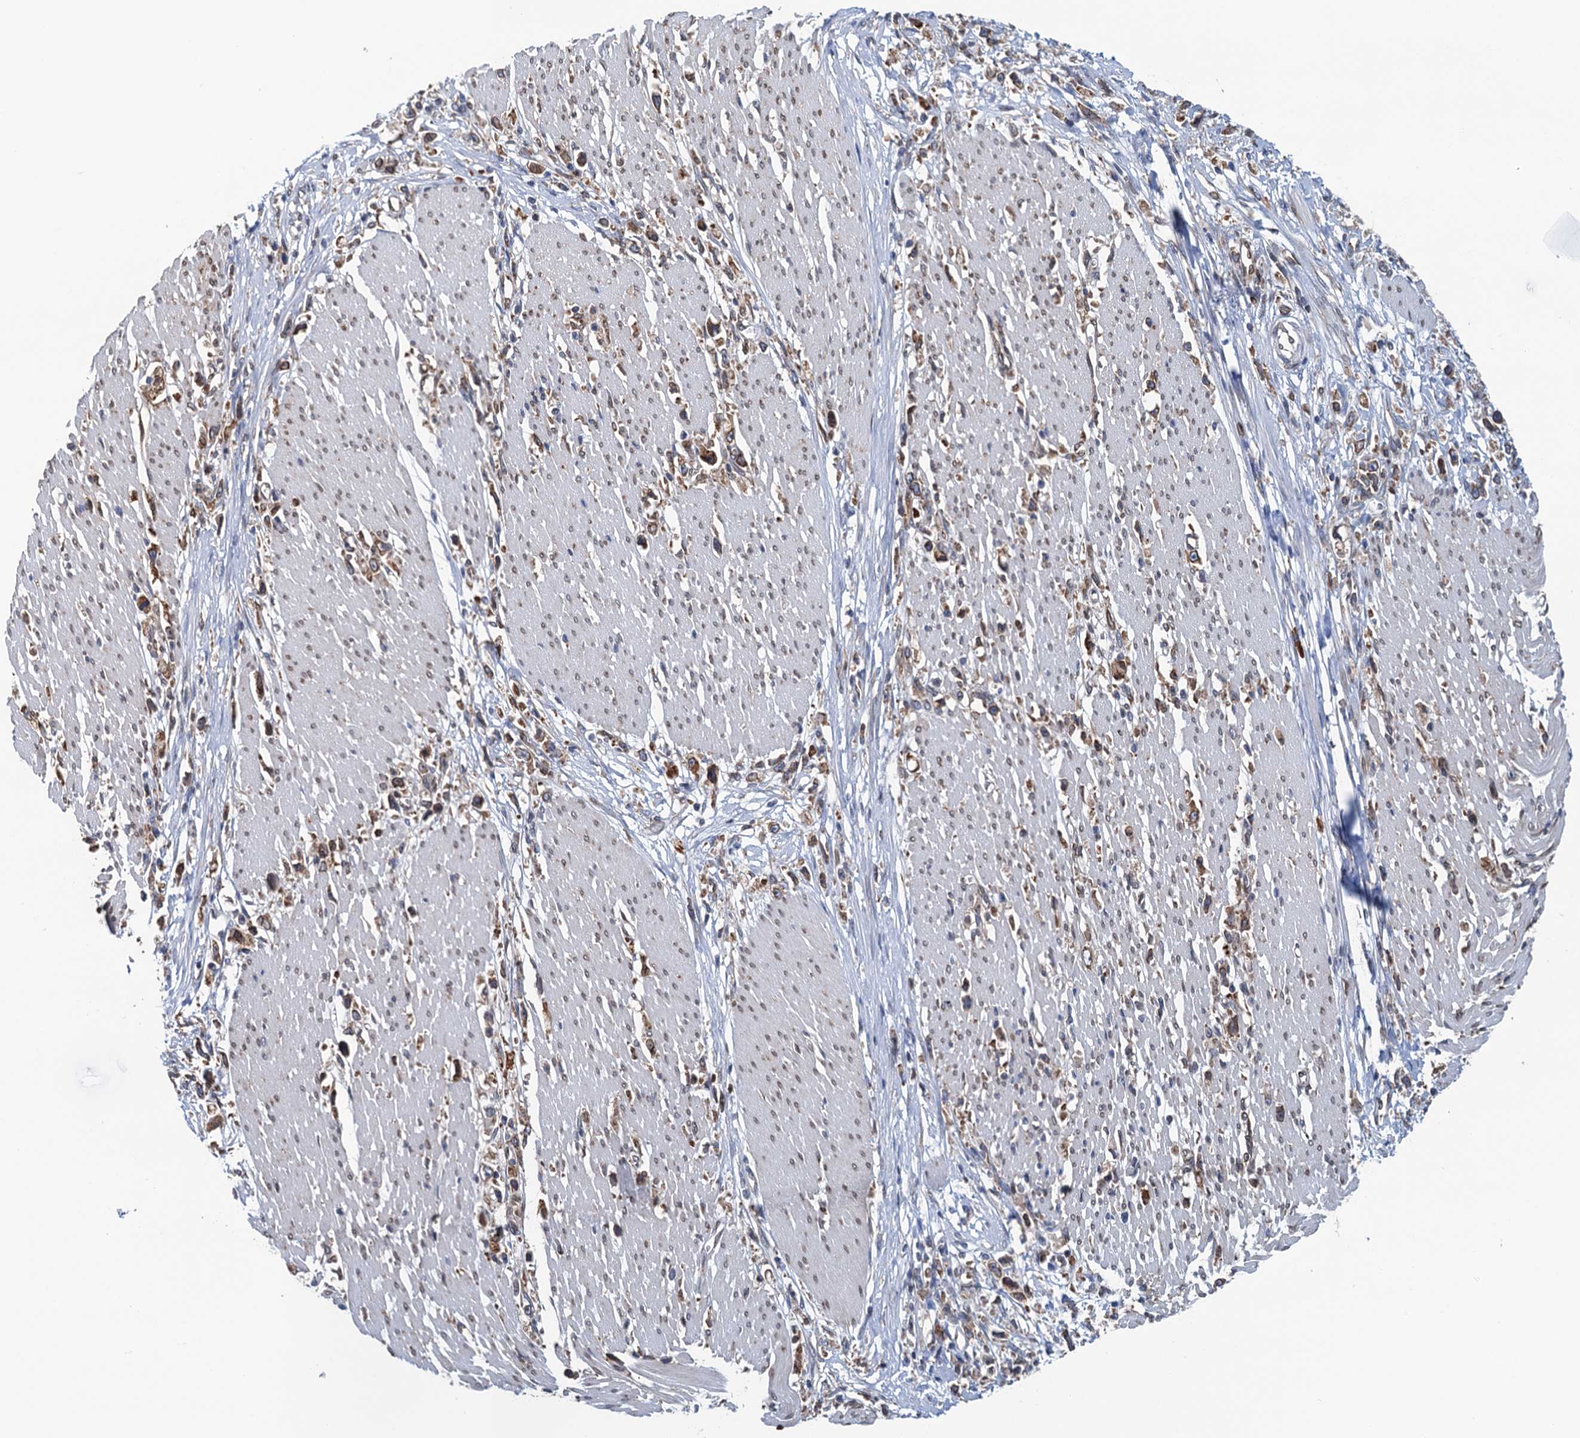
{"staining": {"intensity": "moderate", "quantity": ">75%", "location": "cytoplasmic/membranous"}, "tissue": "stomach cancer", "cell_type": "Tumor cells", "image_type": "cancer", "snomed": [{"axis": "morphology", "description": "Adenocarcinoma, NOS"}, {"axis": "topography", "description": "Stomach"}], "caption": "High-magnification brightfield microscopy of stomach adenocarcinoma stained with DAB (3,3'-diaminobenzidine) (brown) and counterstained with hematoxylin (blue). tumor cells exhibit moderate cytoplasmic/membranous positivity is present in about>75% of cells. Nuclei are stained in blue.", "gene": "TMEM205", "patient": {"sex": "female", "age": 59}}